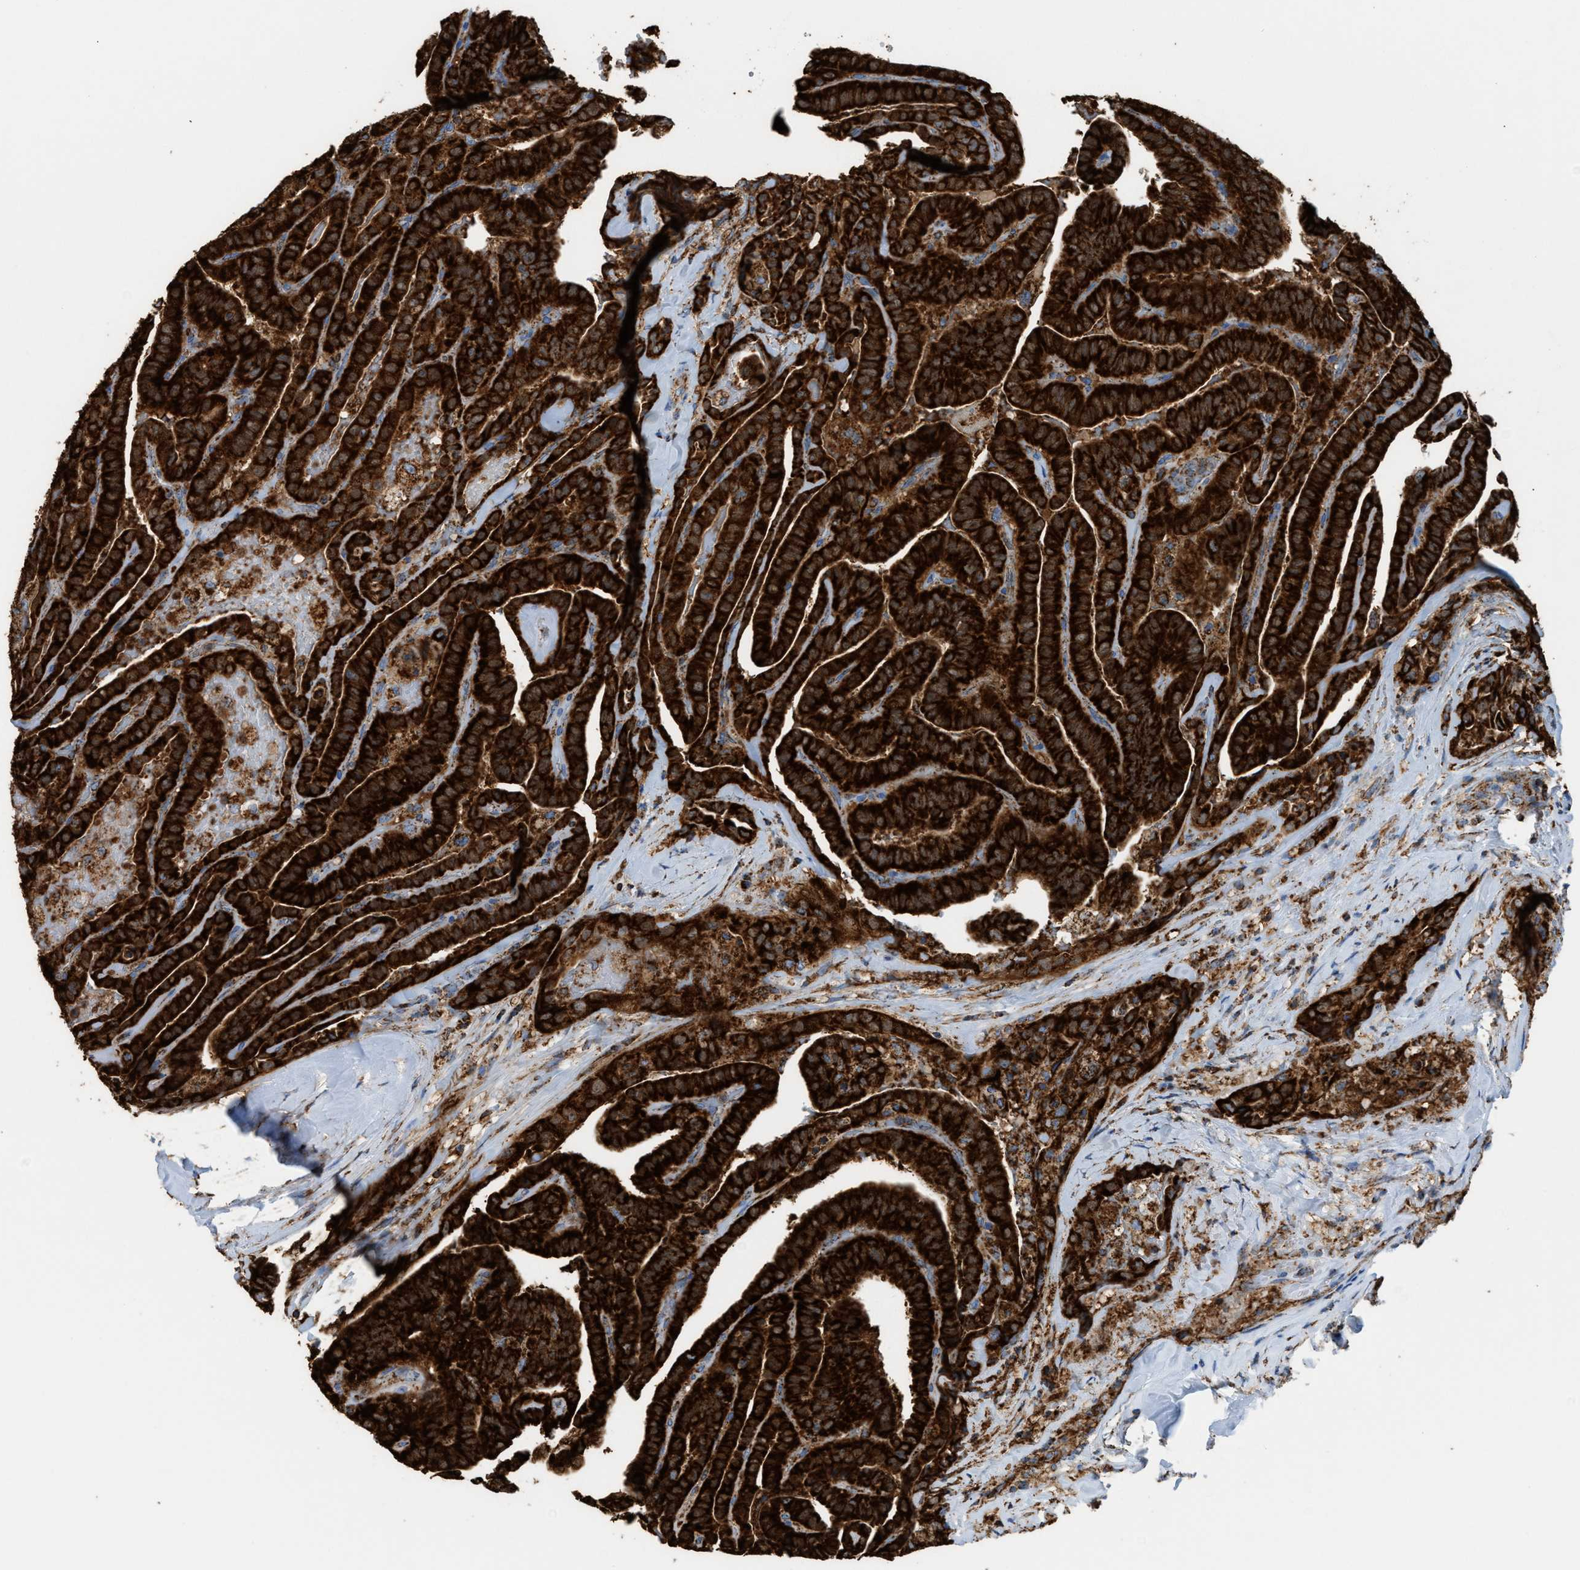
{"staining": {"intensity": "strong", "quantity": ">75%", "location": "cytoplasmic/membranous"}, "tissue": "thyroid cancer", "cell_type": "Tumor cells", "image_type": "cancer", "snomed": [{"axis": "morphology", "description": "Papillary adenocarcinoma, NOS"}, {"axis": "topography", "description": "Thyroid gland"}], "caption": "A histopathology image showing strong cytoplasmic/membranous expression in approximately >75% of tumor cells in papillary adenocarcinoma (thyroid), as visualized by brown immunohistochemical staining.", "gene": "ECHS1", "patient": {"sex": "male", "age": 77}}